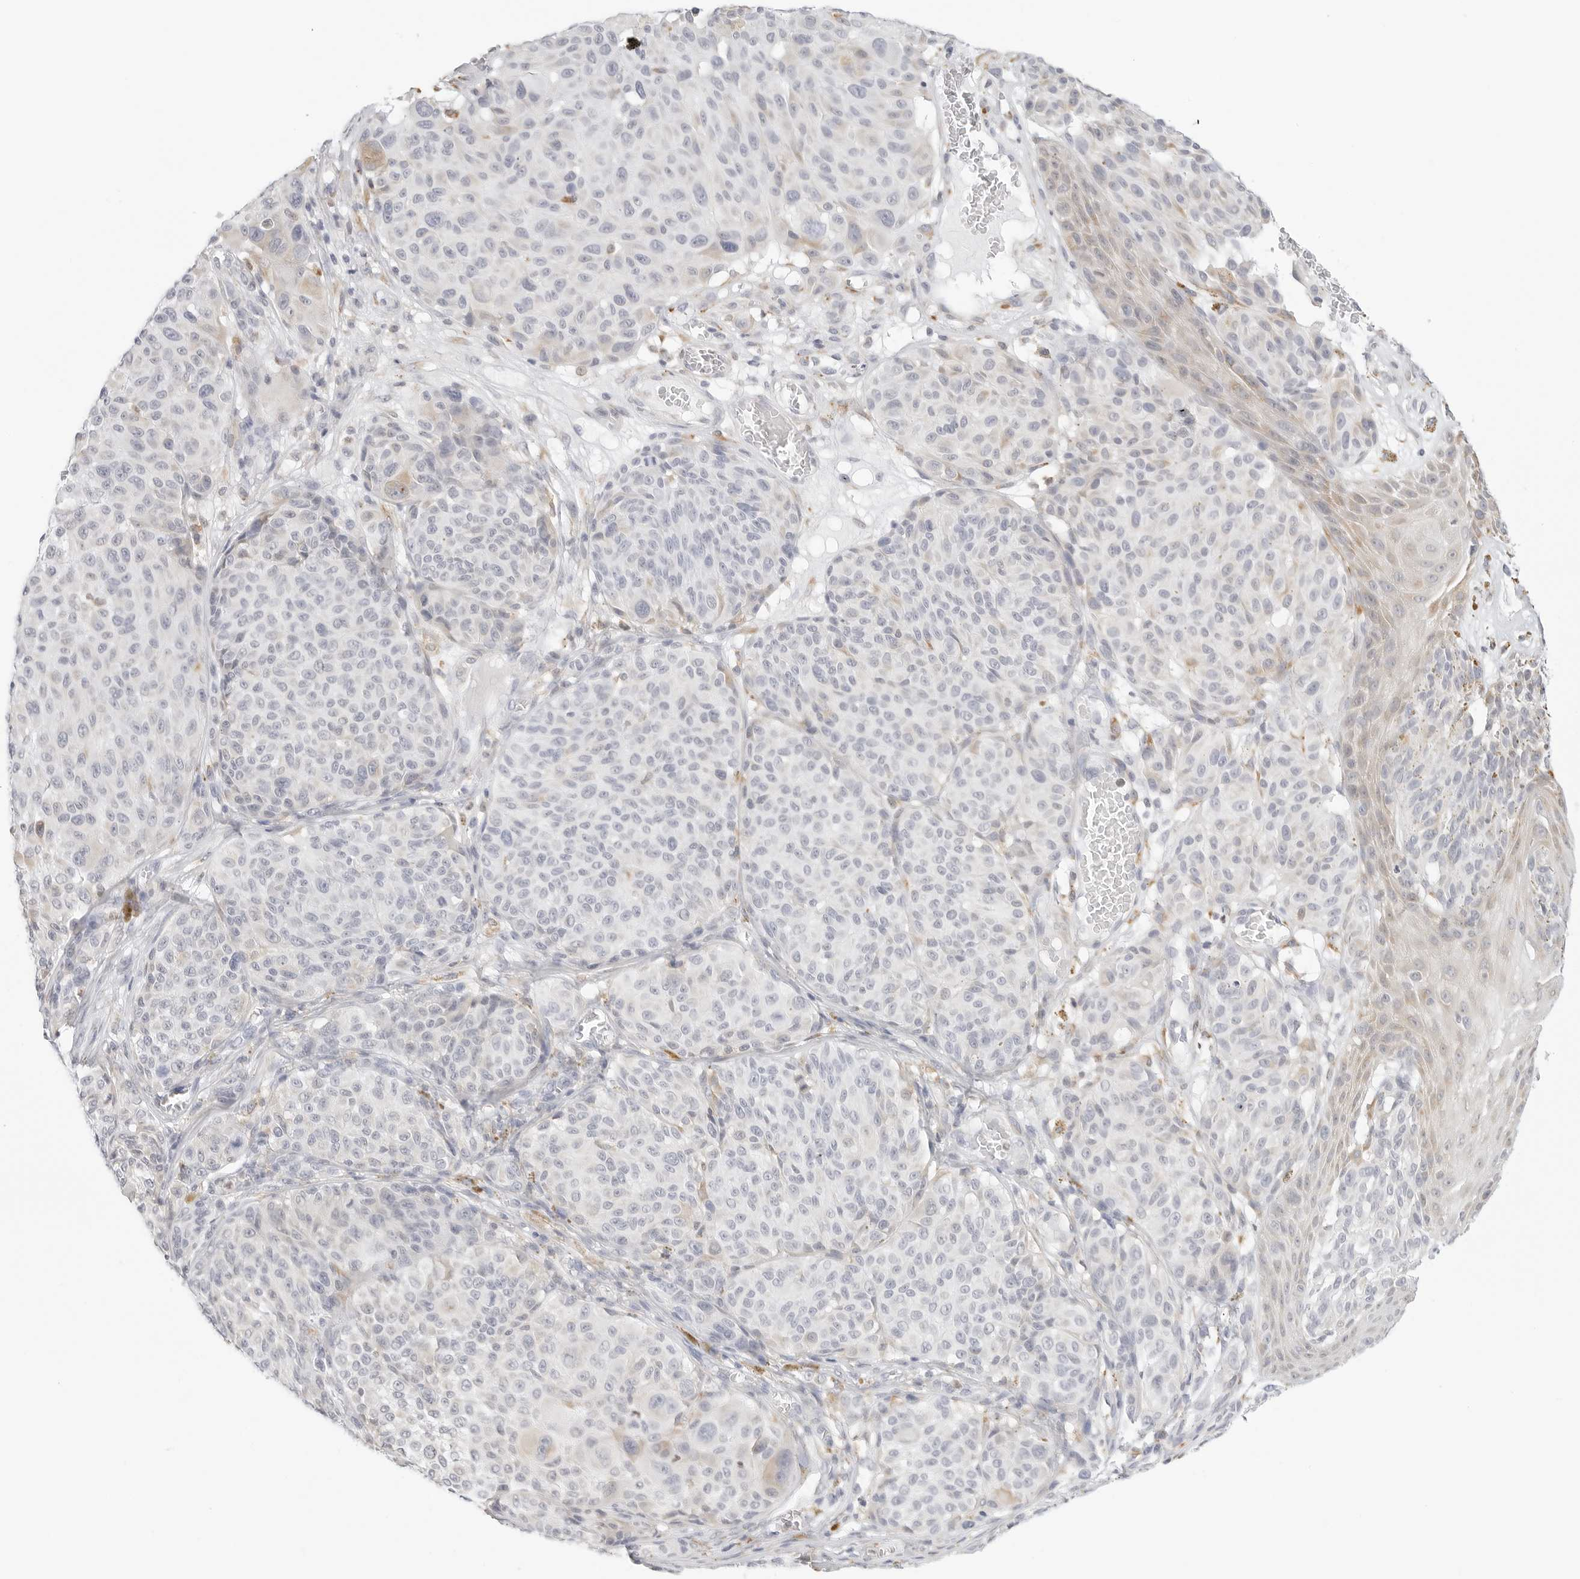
{"staining": {"intensity": "negative", "quantity": "none", "location": "none"}, "tissue": "melanoma", "cell_type": "Tumor cells", "image_type": "cancer", "snomed": [{"axis": "morphology", "description": "Malignant melanoma, NOS"}, {"axis": "topography", "description": "Skin"}], "caption": "Tumor cells show no significant protein positivity in melanoma. (Brightfield microscopy of DAB immunohistochemistry (IHC) at high magnification).", "gene": "THEM4", "patient": {"sex": "male", "age": 83}}